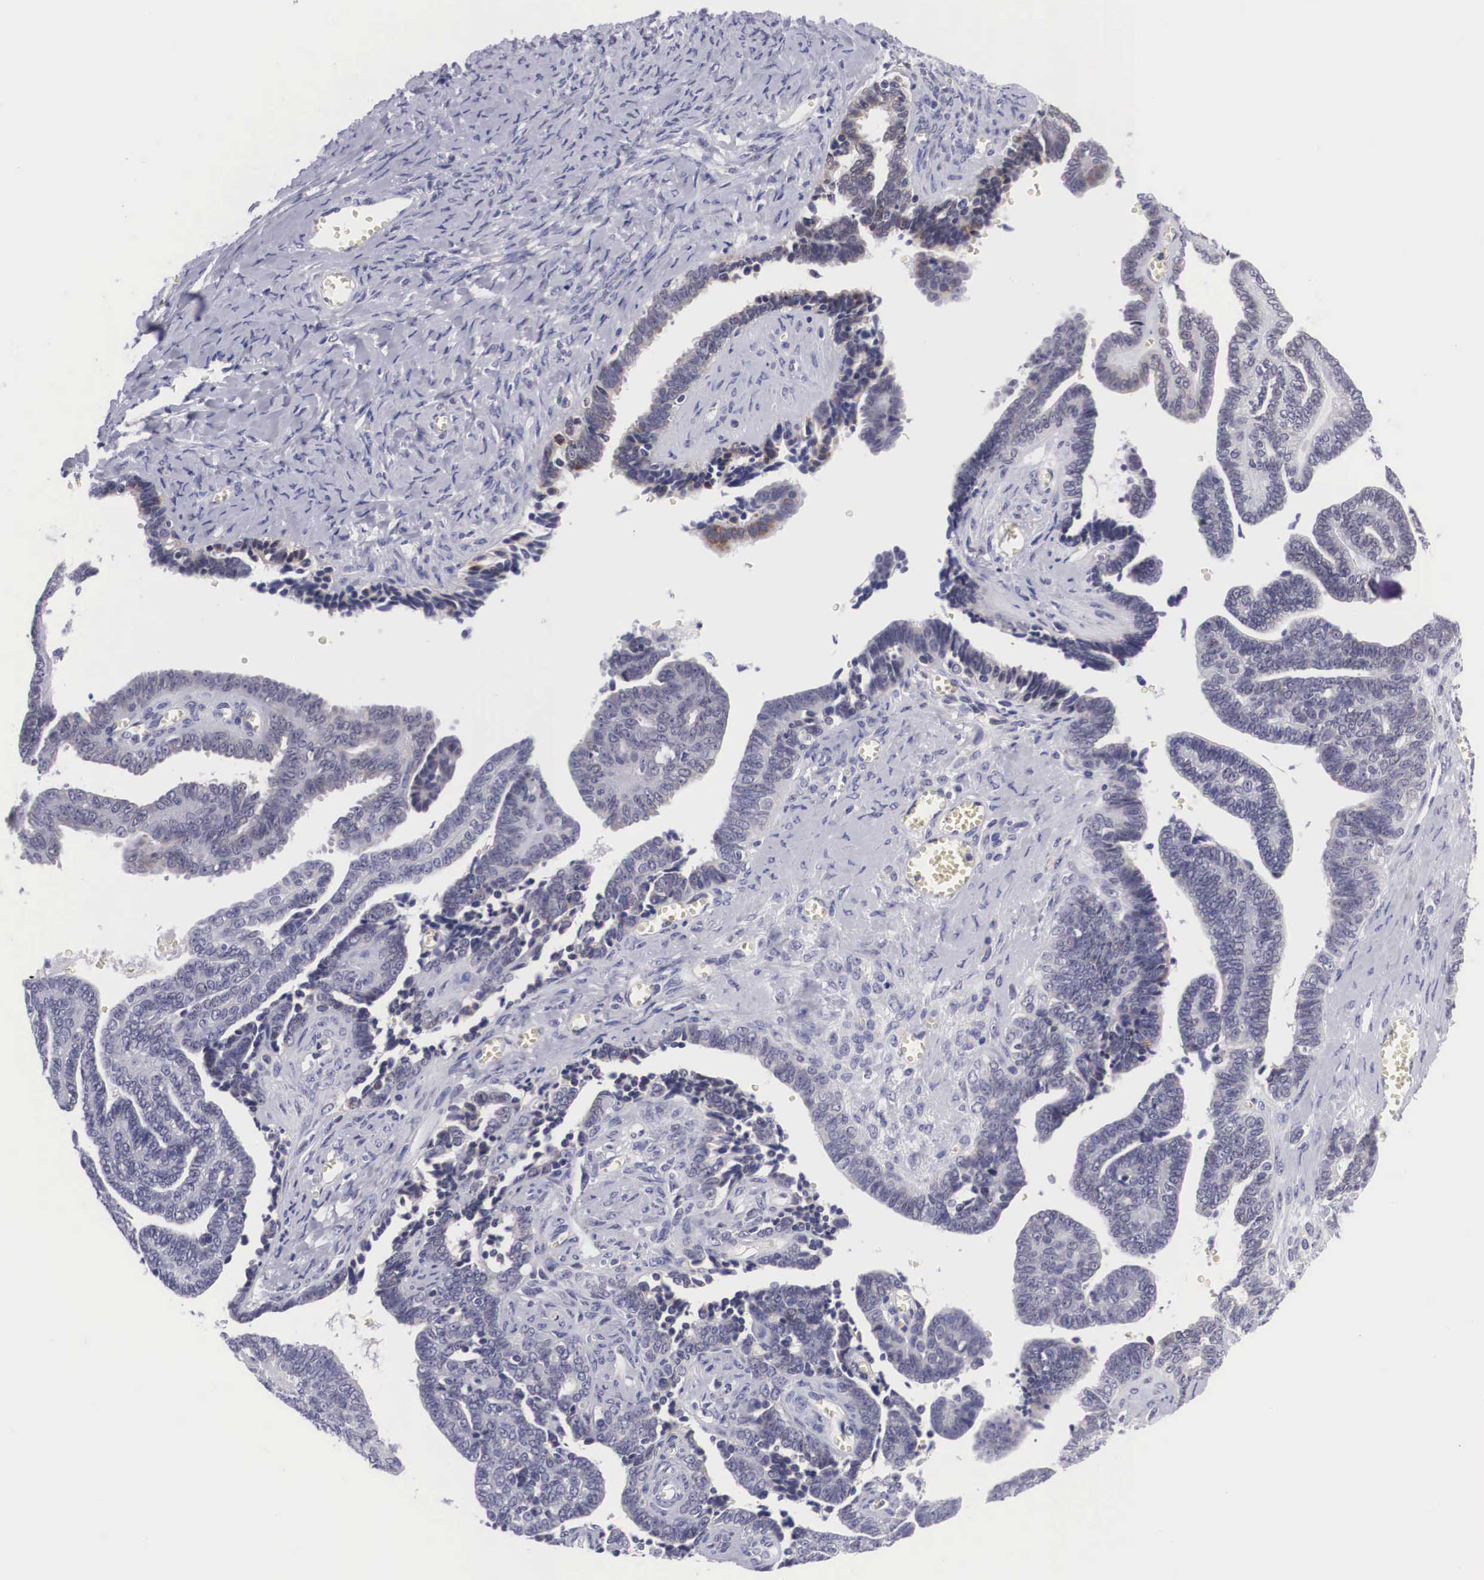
{"staining": {"intensity": "weak", "quantity": "<25%", "location": "cytoplasmic/membranous"}, "tissue": "ovarian cancer", "cell_type": "Tumor cells", "image_type": "cancer", "snomed": [{"axis": "morphology", "description": "Cystadenocarcinoma, serous, NOS"}, {"axis": "topography", "description": "Ovary"}], "caption": "Photomicrograph shows no protein positivity in tumor cells of ovarian cancer (serous cystadenocarcinoma) tissue. Nuclei are stained in blue.", "gene": "SOX11", "patient": {"sex": "female", "age": 71}}